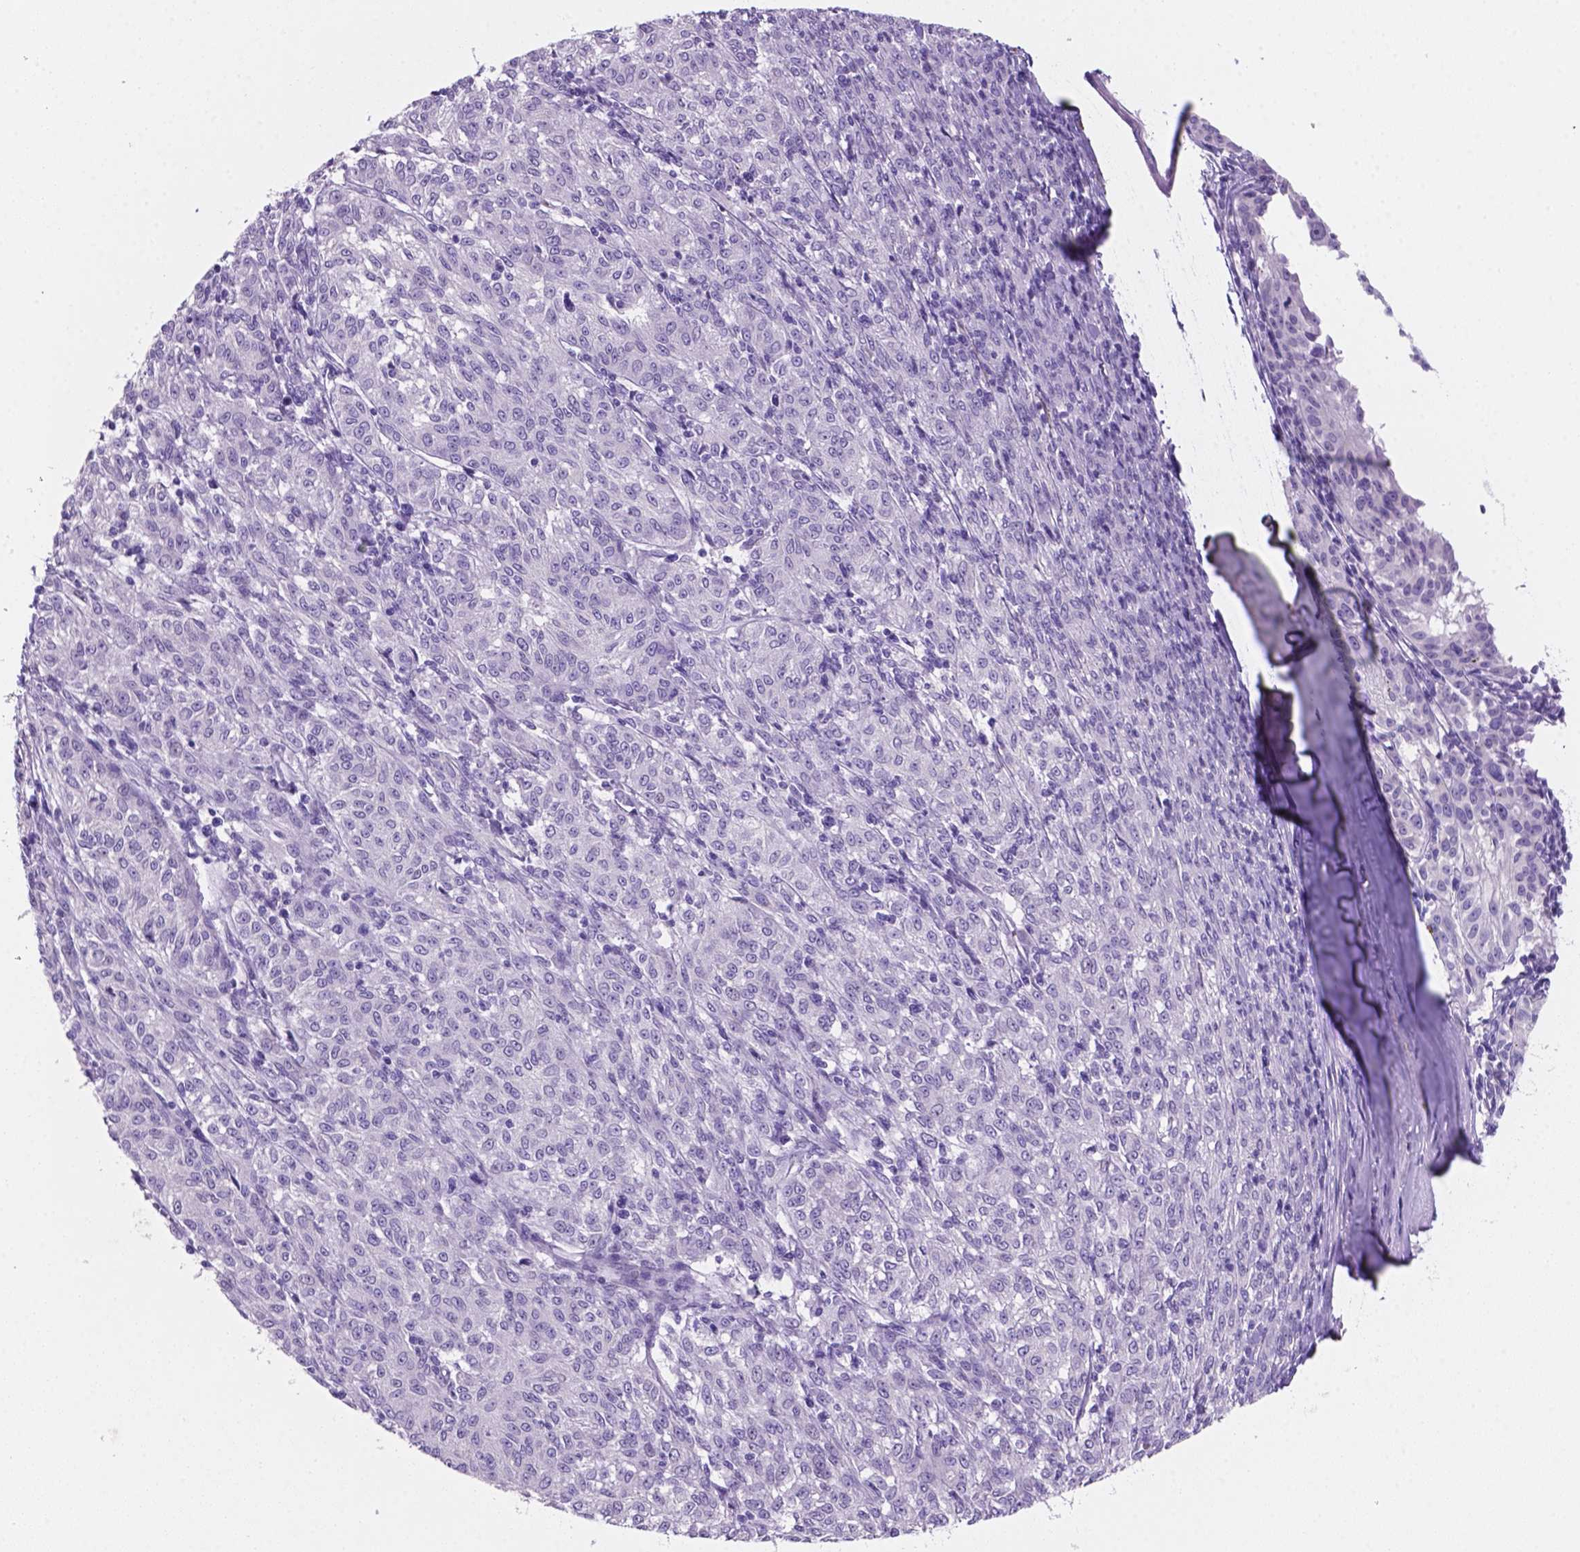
{"staining": {"intensity": "negative", "quantity": "none", "location": "none"}, "tissue": "melanoma", "cell_type": "Tumor cells", "image_type": "cancer", "snomed": [{"axis": "morphology", "description": "Malignant melanoma, NOS"}, {"axis": "topography", "description": "Skin"}], "caption": "Protein analysis of melanoma shows no significant staining in tumor cells.", "gene": "EBLN2", "patient": {"sex": "female", "age": 72}}